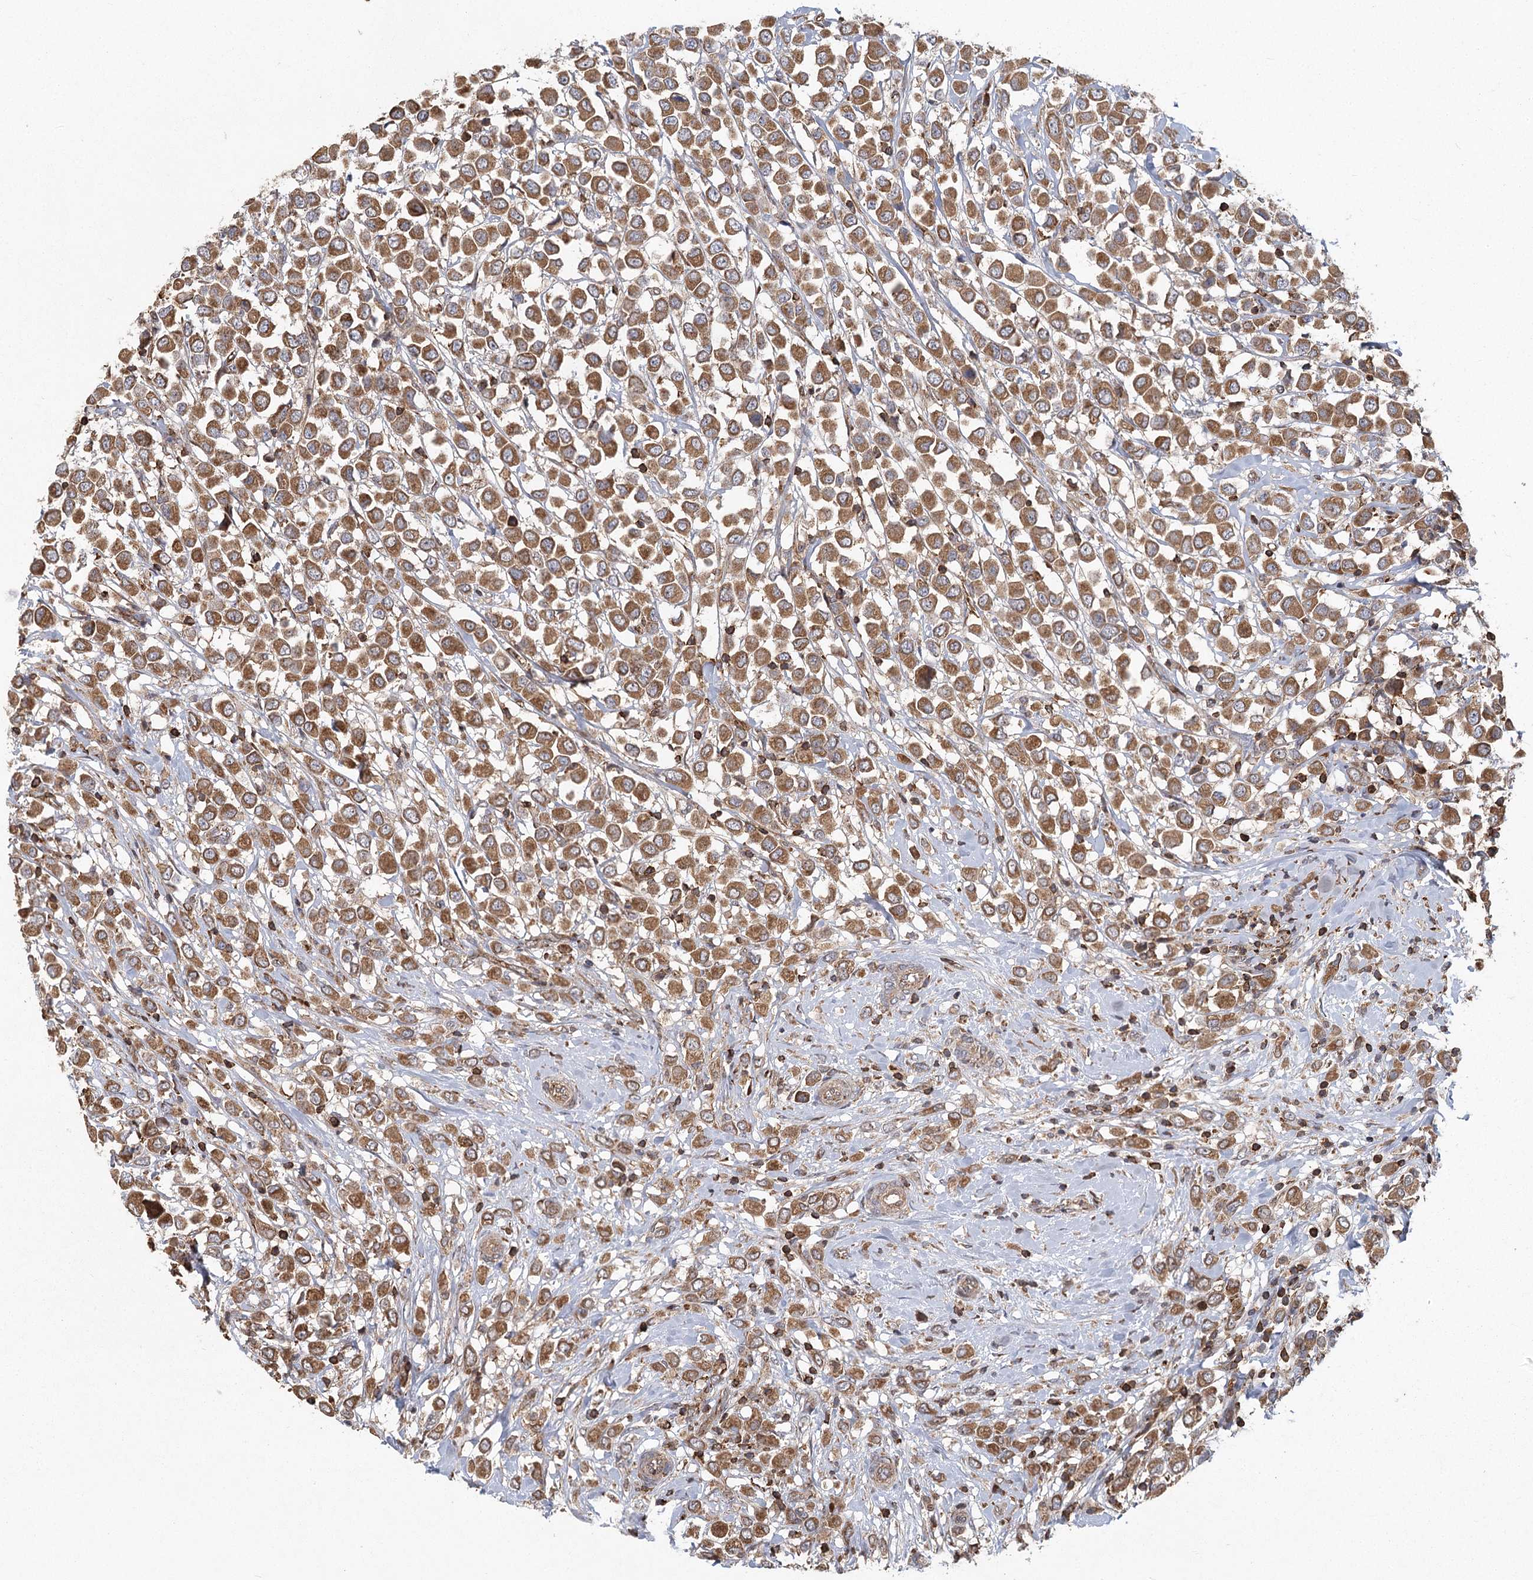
{"staining": {"intensity": "moderate", "quantity": ">75%", "location": "cytoplasmic/membranous"}, "tissue": "breast cancer", "cell_type": "Tumor cells", "image_type": "cancer", "snomed": [{"axis": "morphology", "description": "Duct carcinoma"}, {"axis": "topography", "description": "Breast"}], "caption": "An IHC micrograph of neoplastic tissue is shown. Protein staining in brown labels moderate cytoplasmic/membranous positivity in breast intraductal carcinoma within tumor cells.", "gene": "PLEKHA7", "patient": {"sex": "female", "age": 61}}